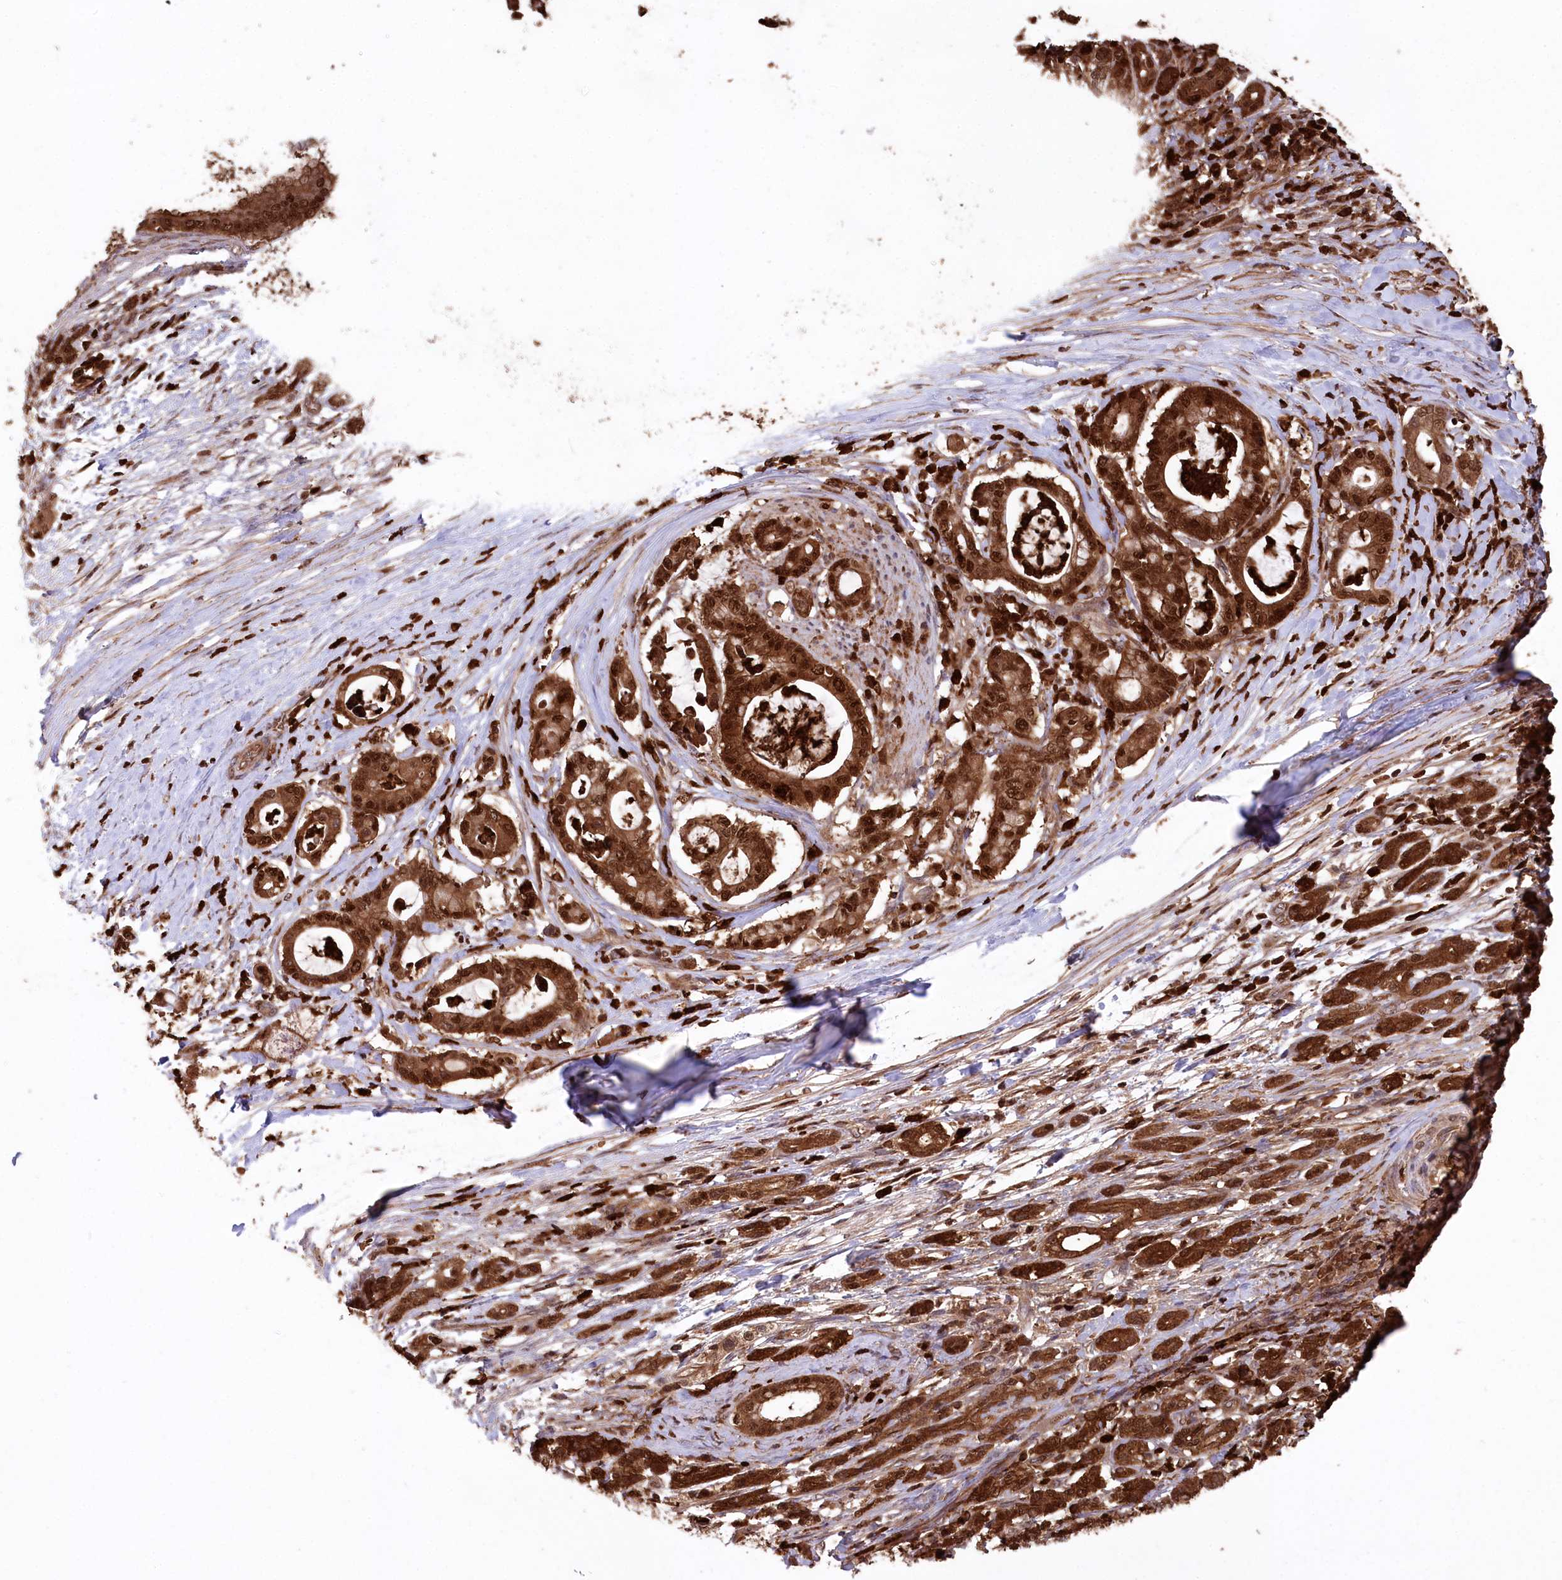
{"staining": {"intensity": "strong", "quantity": ">75%", "location": "cytoplasmic/membranous,nuclear"}, "tissue": "pancreatic cancer", "cell_type": "Tumor cells", "image_type": "cancer", "snomed": [{"axis": "morphology", "description": "Adenocarcinoma, NOS"}, {"axis": "topography", "description": "Pancreas"}], "caption": "DAB immunohistochemical staining of pancreatic cancer (adenocarcinoma) reveals strong cytoplasmic/membranous and nuclear protein staining in approximately >75% of tumor cells.", "gene": "LSG1", "patient": {"sex": "female", "age": 55}}